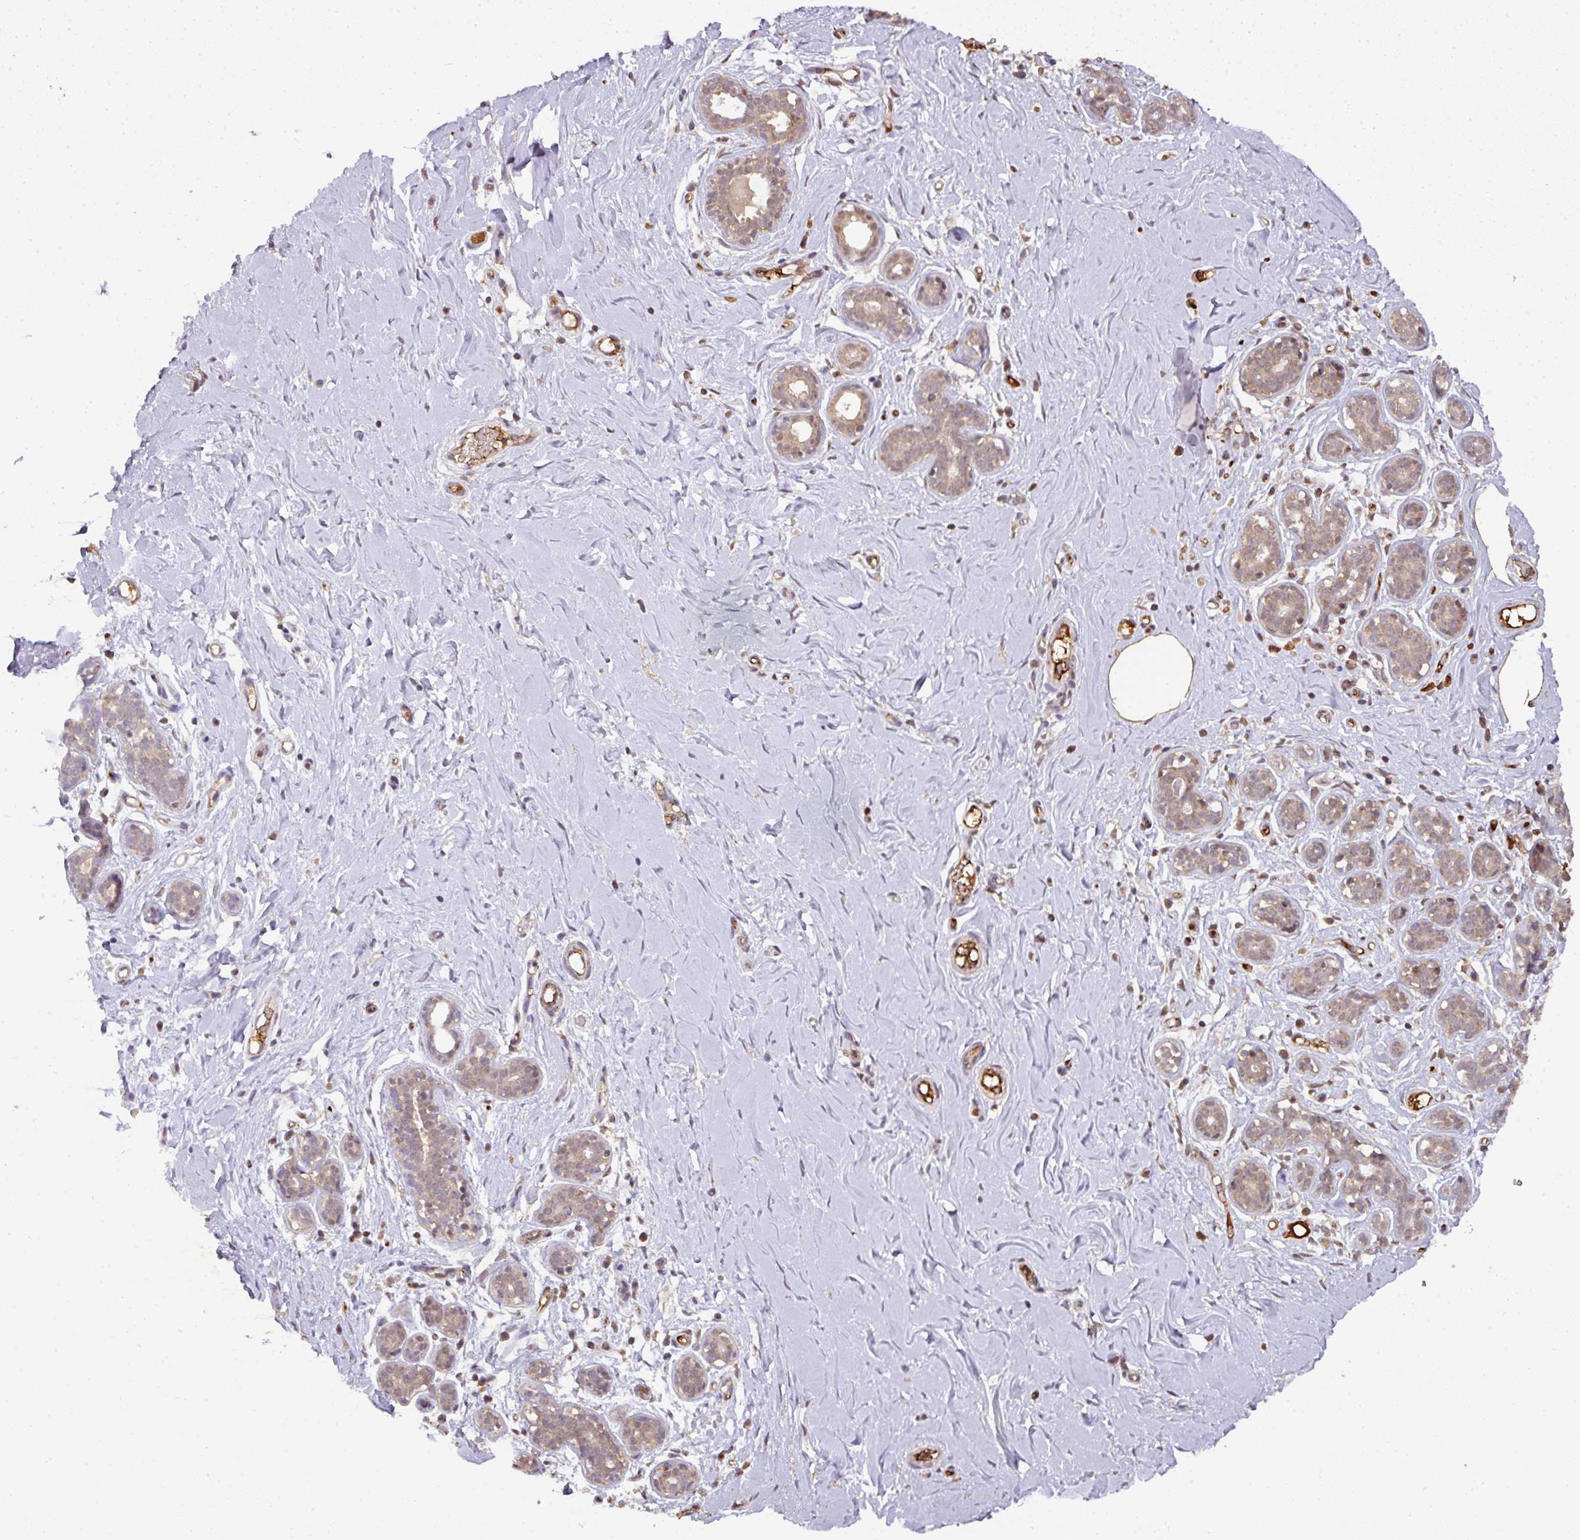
{"staining": {"intensity": "moderate", "quantity": ">75%", "location": "cytoplasmic/membranous"}, "tissue": "breast", "cell_type": "Adipocytes", "image_type": "normal", "snomed": [{"axis": "morphology", "description": "Normal tissue, NOS"}, {"axis": "topography", "description": "Breast"}], "caption": "Protein staining of normal breast shows moderate cytoplasmic/membranous expression in approximately >75% of adipocytes. (IHC, brightfield microscopy, high magnification).", "gene": "RANBP9", "patient": {"sex": "female", "age": 27}}